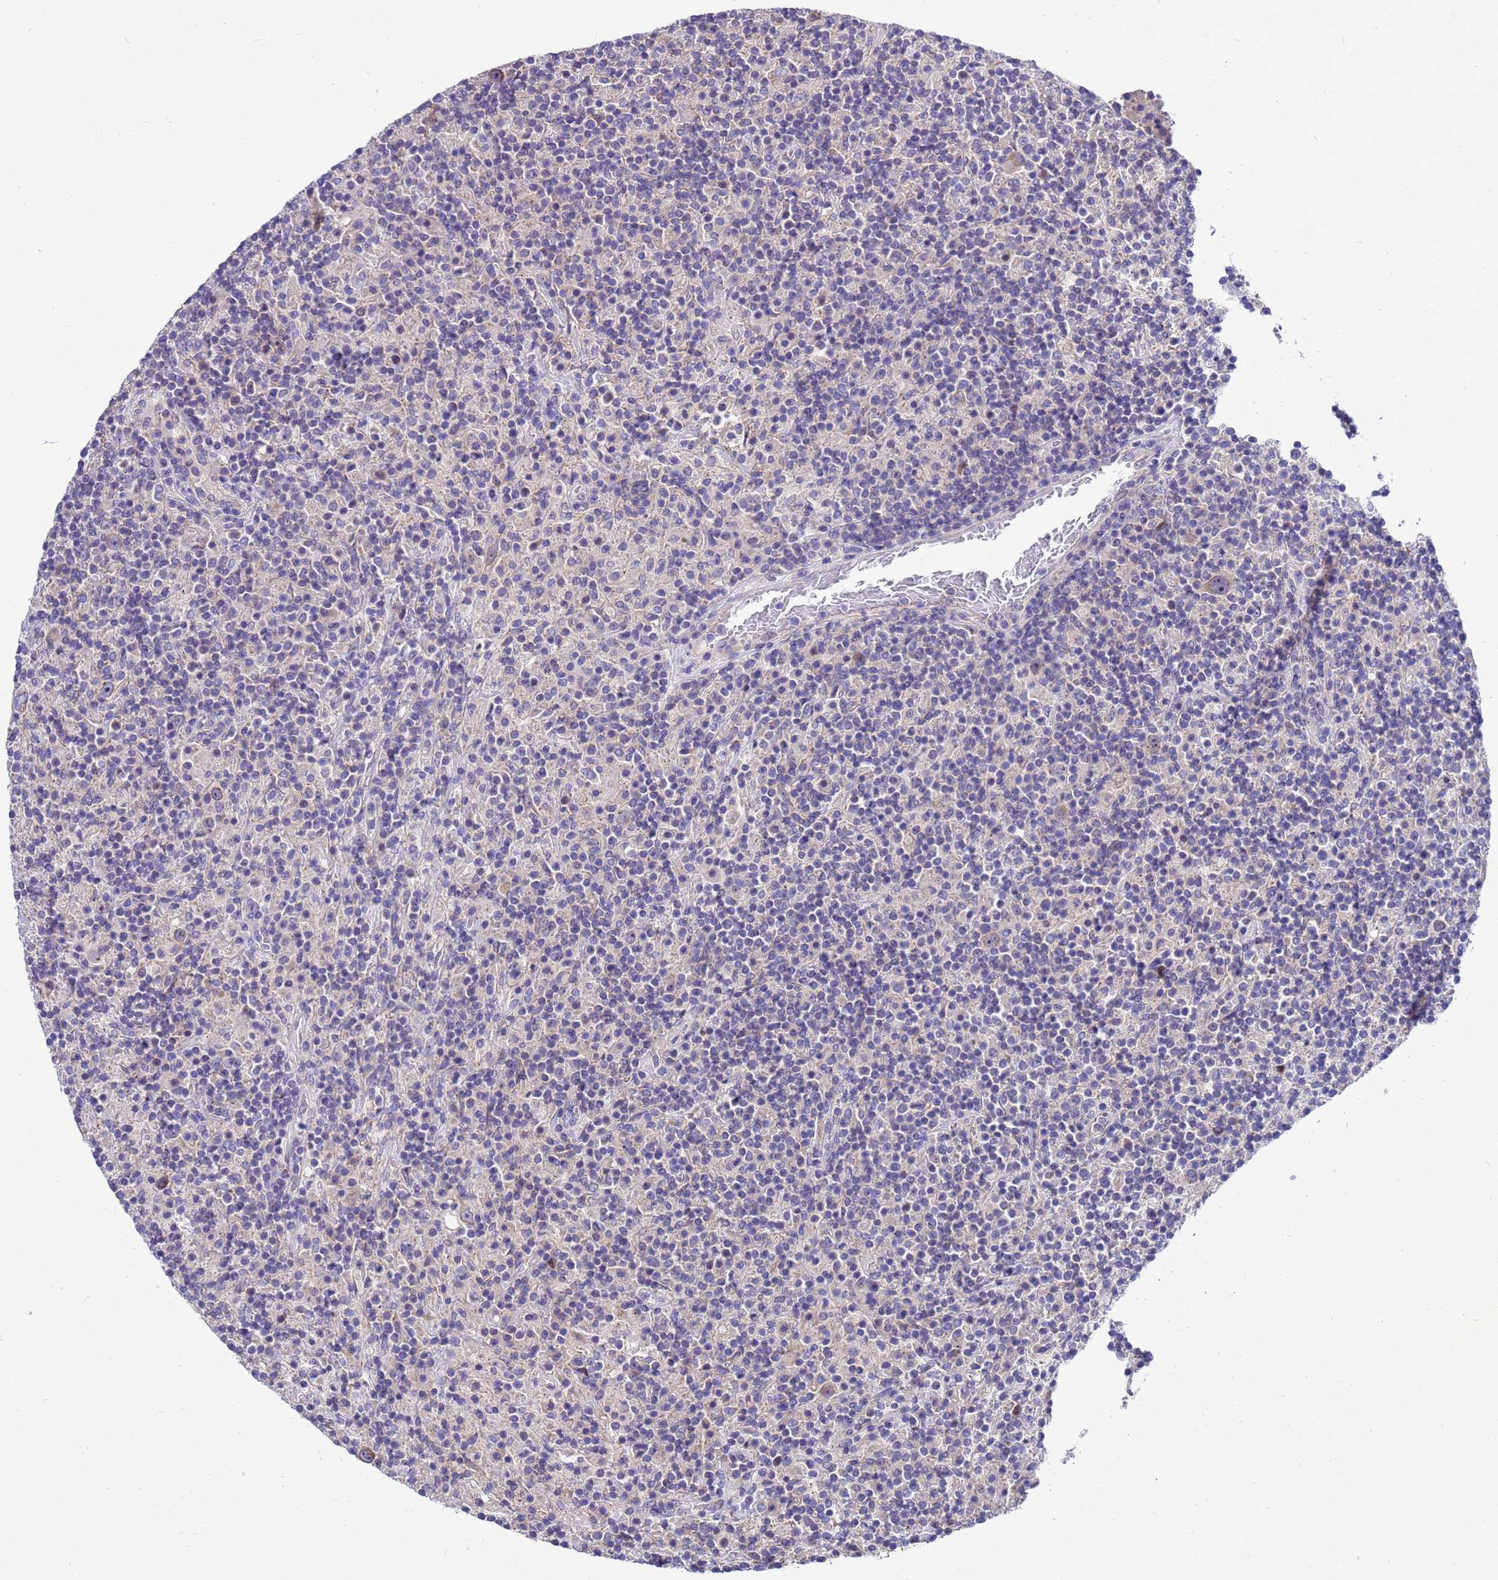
{"staining": {"intensity": "negative", "quantity": "none", "location": "none"}, "tissue": "lymphoma", "cell_type": "Tumor cells", "image_type": "cancer", "snomed": [{"axis": "morphology", "description": "Hodgkin's disease, NOS"}, {"axis": "topography", "description": "Lymph node"}], "caption": "This histopathology image is of Hodgkin's disease stained with immunohistochemistry to label a protein in brown with the nuclei are counter-stained blue. There is no expression in tumor cells.", "gene": "POP7", "patient": {"sex": "male", "age": 70}}